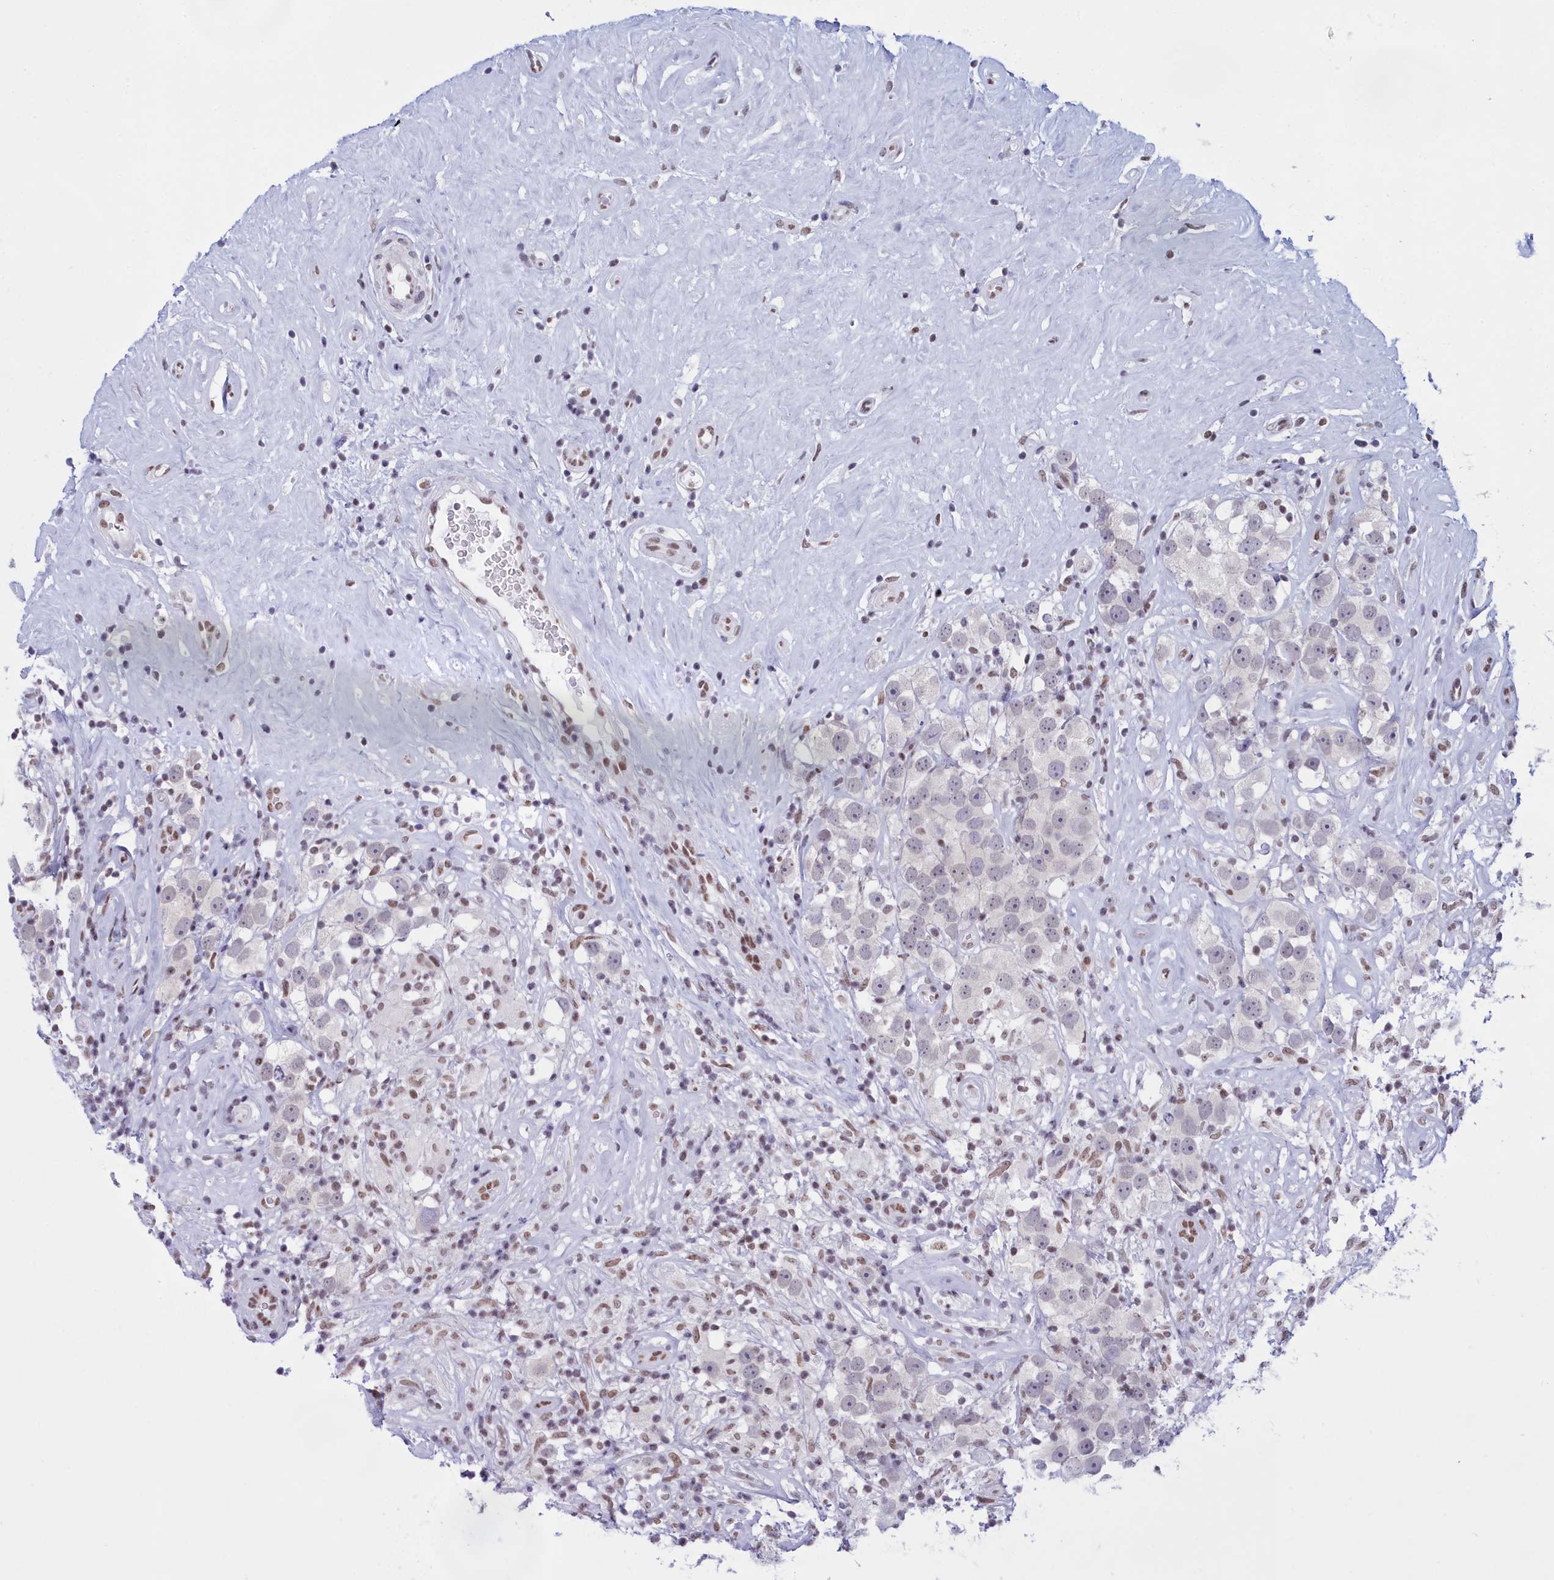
{"staining": {"intensity": "negative", "quantity": "none", "location": "none"}, "tissue": "testis cancer", "cell_type": "Tumor cells", "image_type": "cancer", "snomed": [{"axis": "morphology", "description": "Seminoma, NOS"}, {"axis": "topography", "description": "Testis"}], "caption": "DAB (3,3'-diaminobenzidine) immunohistochemical staining of human seminoma (testis) displays no significant expression in tumor cells.", "gene": "CDC26", "patient": {"sex": "male", "age": 49}}